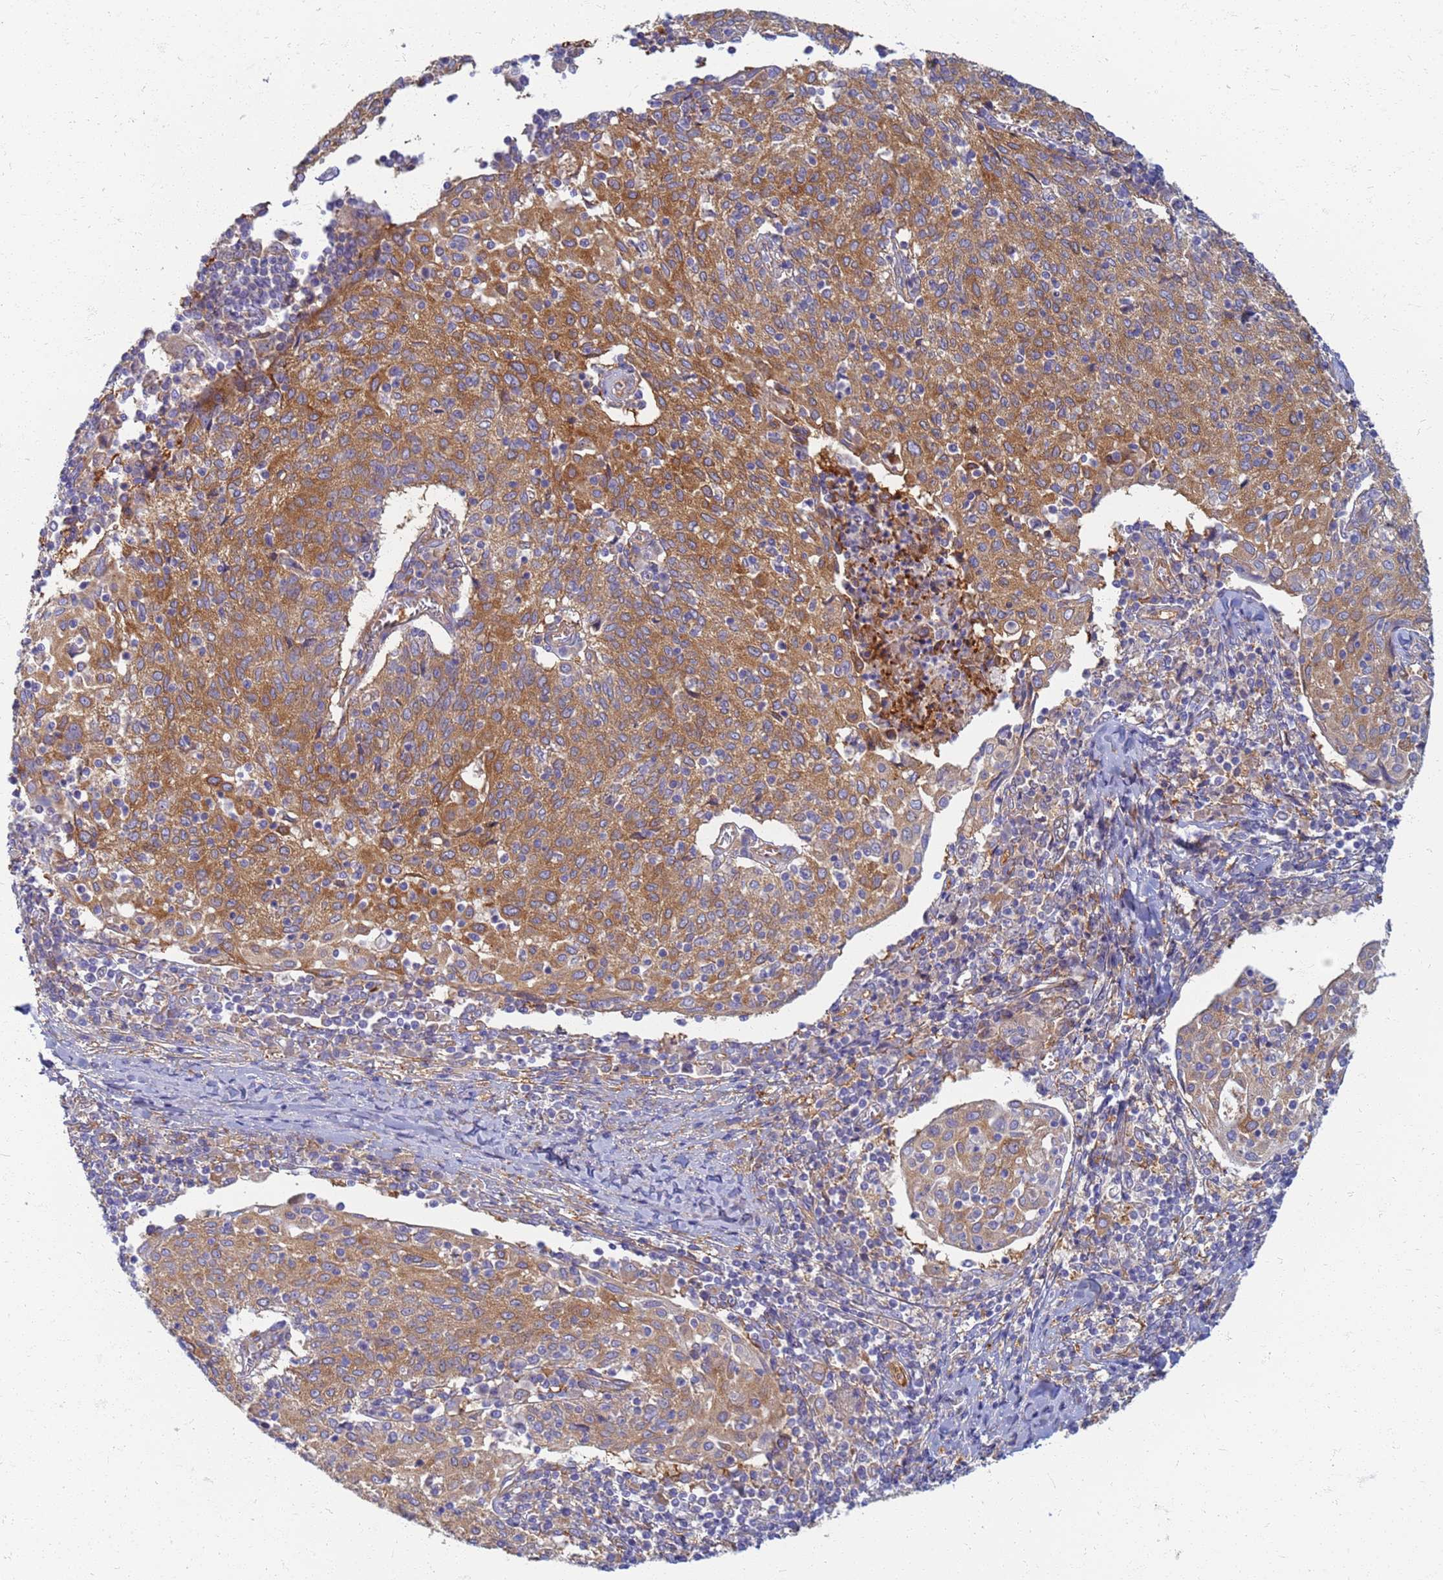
{"staining": {"intensity": "moderate", "quantity": ">75%", "location": "cytoplasmic/membranous"}, "tissue": "cervical cancer", "cell_type": "Tumor cells", "image_type": "cancer", "snomed": [{"axis": "morphology", "description": "Squamous cell carcinoma, NOS"}, {"axis": "topography", "description": "Cervix"}], "caption": "Immunohistochemical staining of cervical cancer shows moderate cytoplasmic/membranous protein positivity in approximately >75% of tumor cells. Immunohistochemistry stains the protein of interest in brown and the nuclei are stained blue.", "gene": "EEA1", "patient": {"sex": "female", "age": 52}}